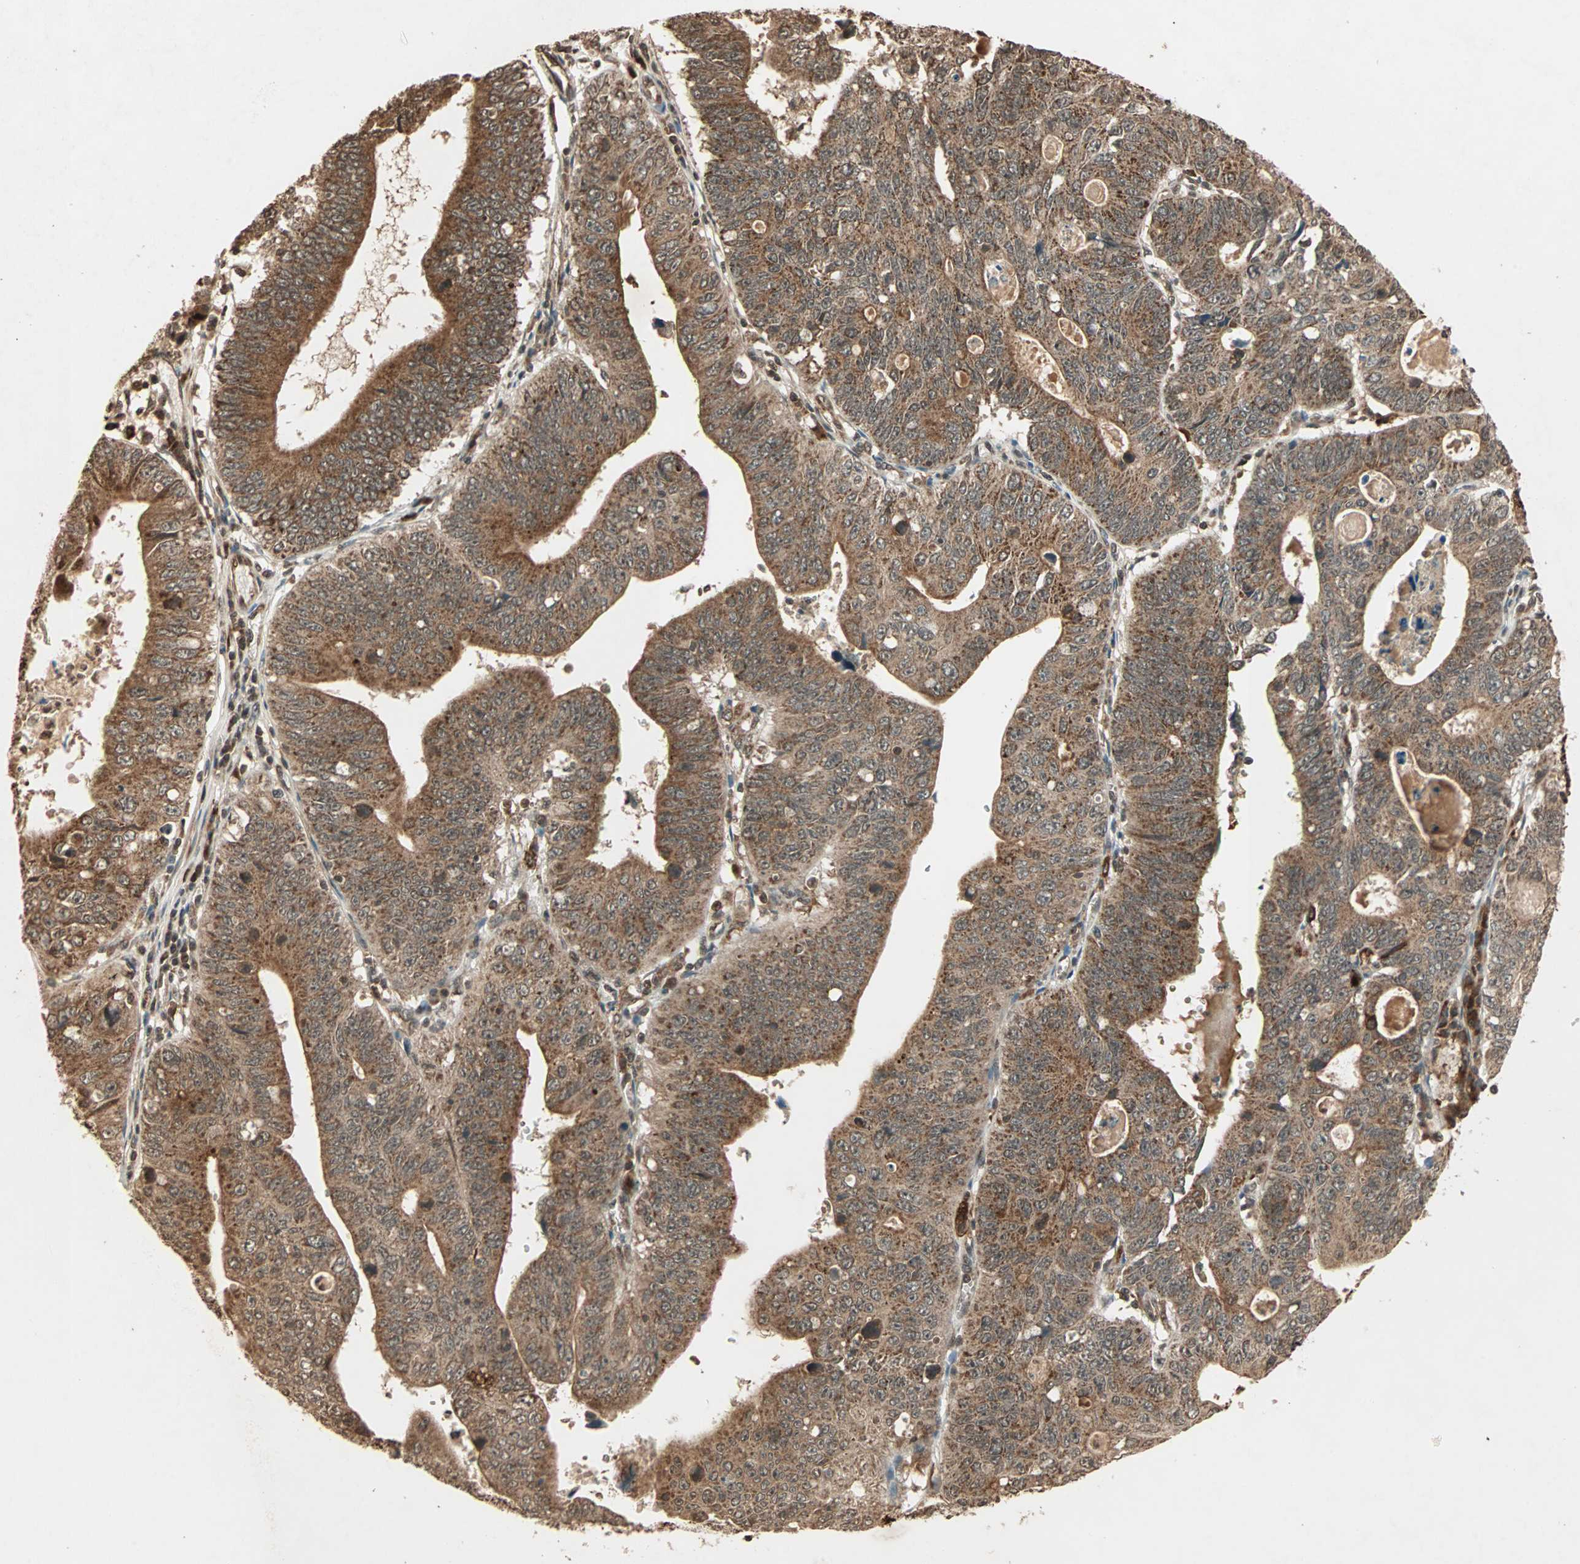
{"staining": {"intensity": "strong", "quantity": ">75%", "location": "cytoplasmic/membranous"}, "tissue": "stomach cancer", "cell_type": "Tumor cells", "image_type": "cancer", "snomed": [{"axis": "morphology", "description": "Adenocarcinoma, NOS"}, {"axis": "topography", "description": "Stomach"}], "caption": "Adenocarcinoma (stomach) tissue reveals strong cytoplasmic/membranous positivity in approximately >75% of tumor cells, visualized by immunohistochemistry. (brown staining indicates protein expression, while blue staining denotes nuclei).", "gene": "RFFL", "patient": {"sex": "male", "age": 59}}